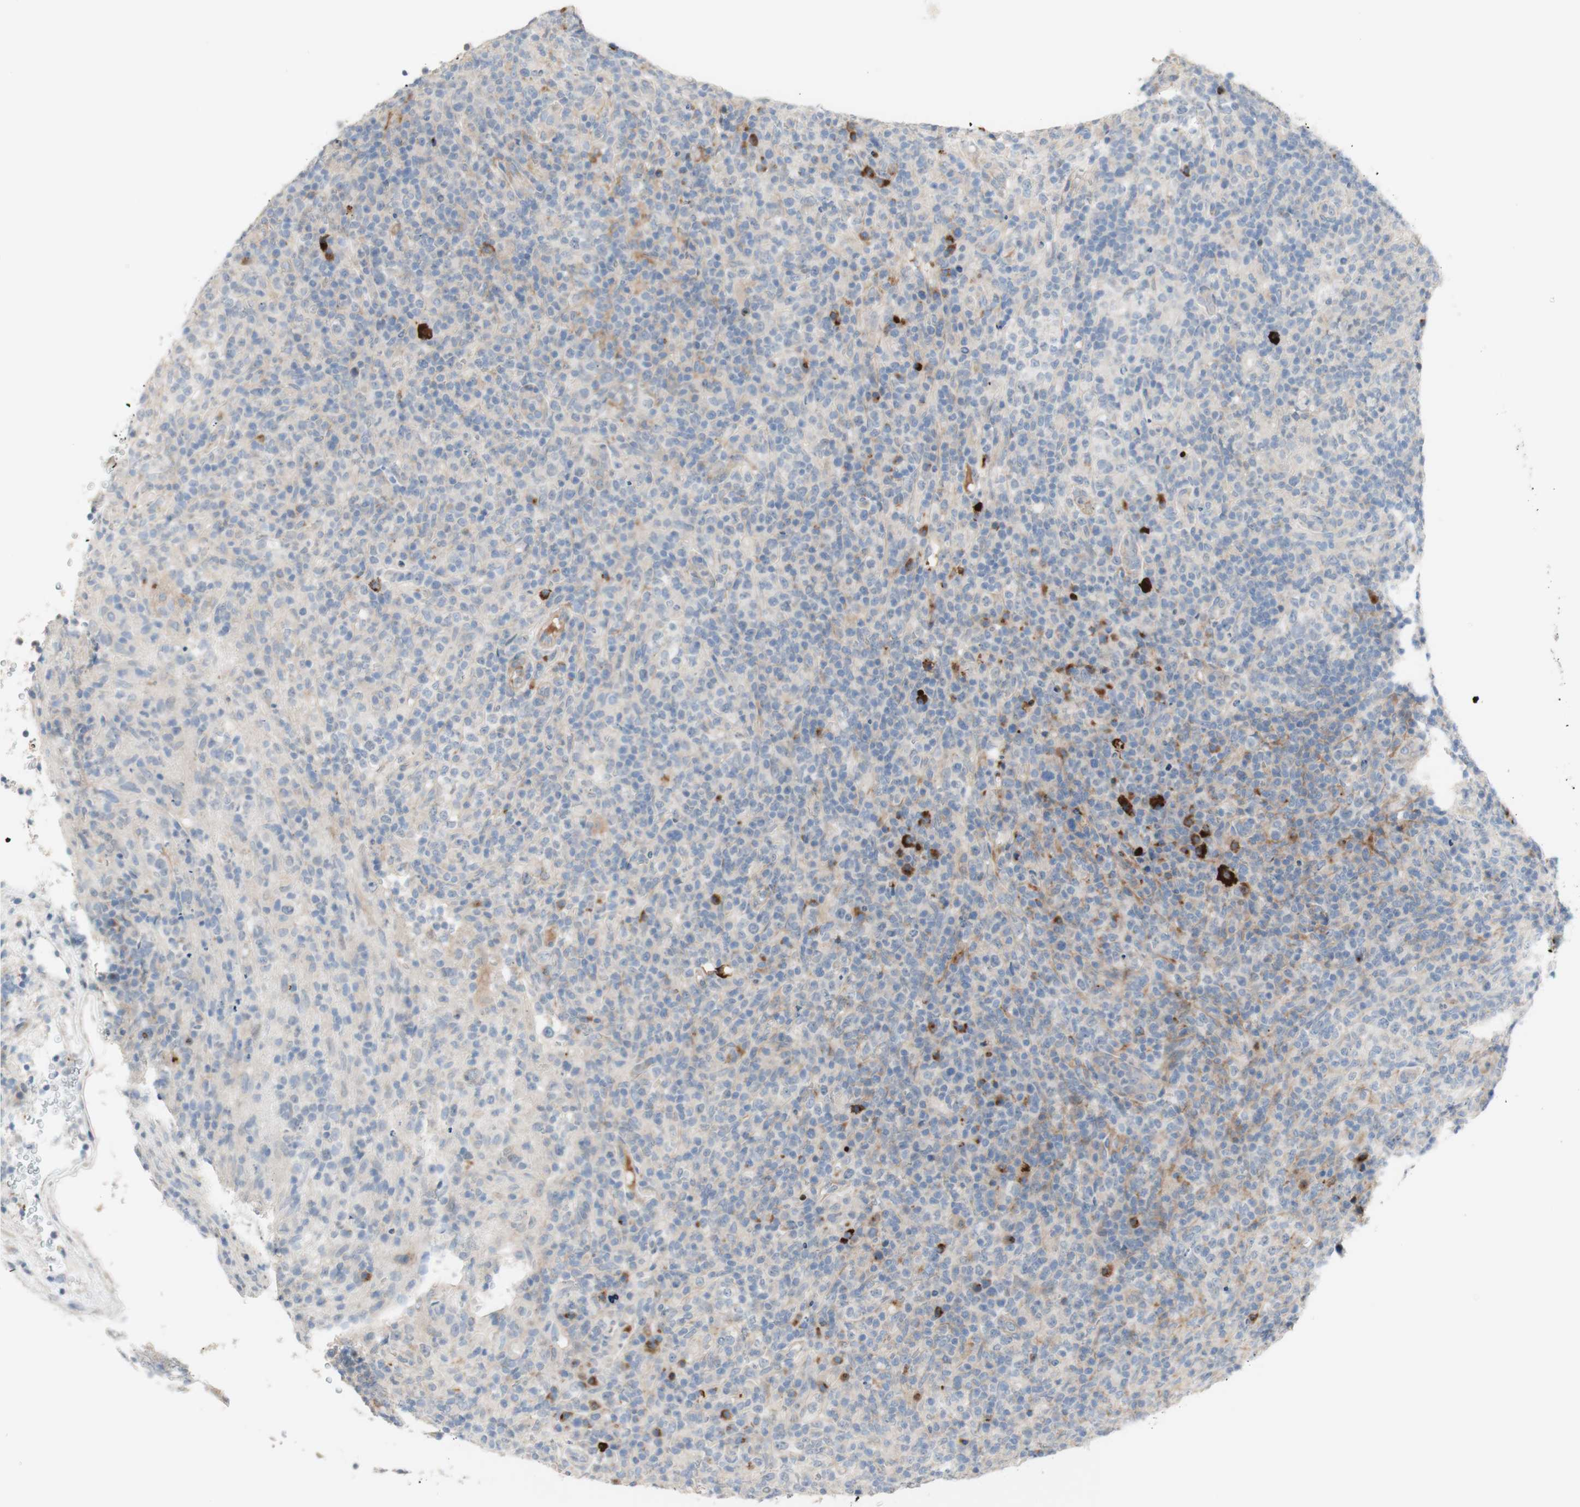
{"staining": {"intensity": "negative", "quantity": "none", "location": "none"}, "tissue": "lymphoma", "cell_type": "Tumor cells", "image_type": "cancer", "snomed": [{"axis": "morphology", "description": "Malignant lymphoma, non-Hodgkin's type, High grade"}, {"axis": "topography", "description": "Lymph node"}], "caption": "An image of malignant lymphoma, non-Hodgkin's type (high-grade) stained for a protein reveals no brown staining in tumor cells.", "gene": "MANEA", "patient": {"sex": "female", "age": 76}}